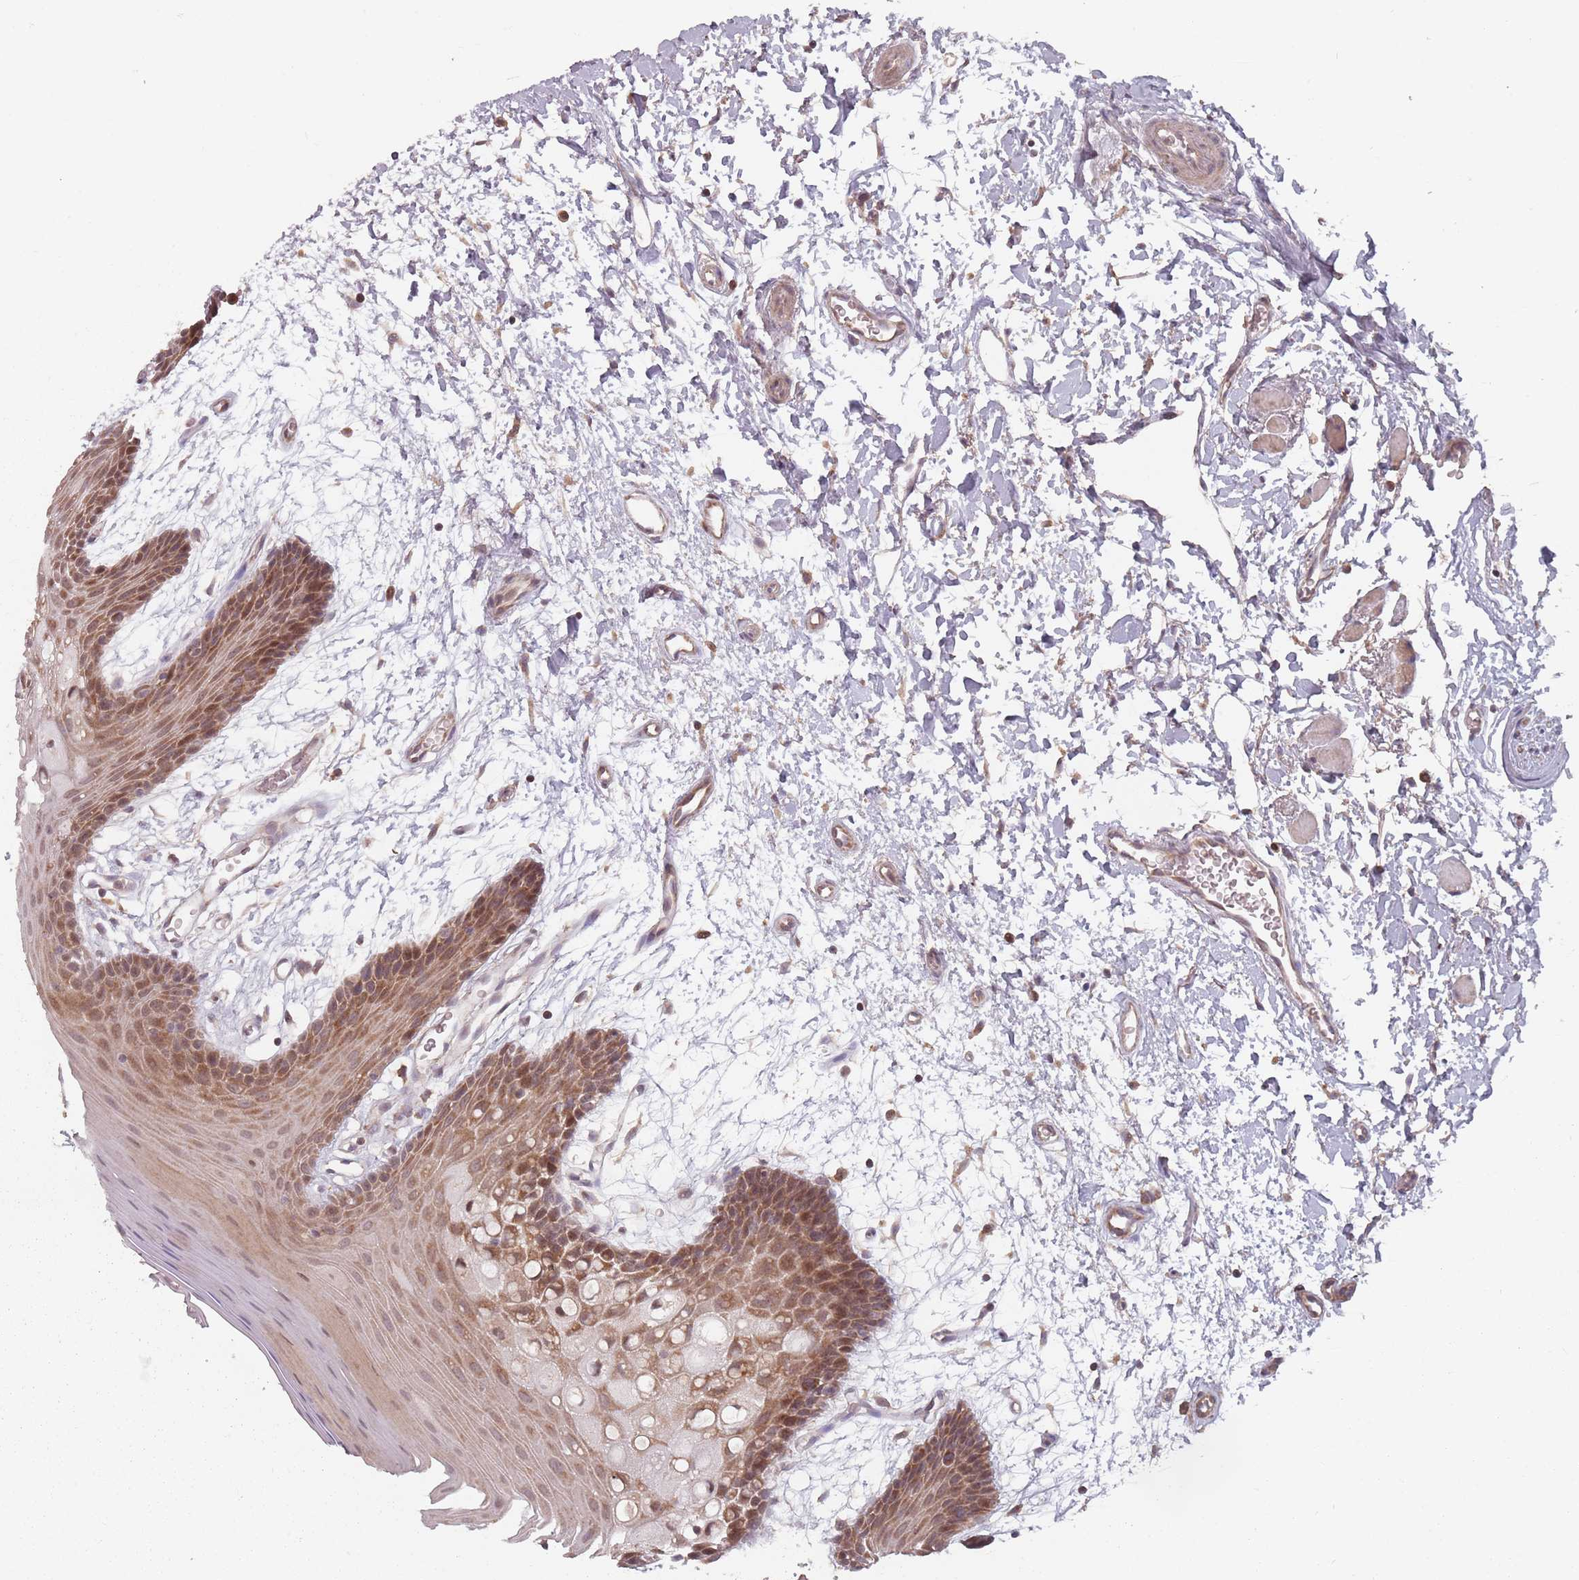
{"staining": {"intensity": "moderate", "quantity": ">75%", "location": "cytoplasmic/membranous,nuclear"}, "tissue": "oral mucosa", "cell_type": "Squamous epithelial cells", "image_type": "normal", "snomed": [{"axis": "morphology", "description": "Normal tissue, NOS"}, {"axis": "topography", "description": "Skeletal muscle"}, {"axis": "topography", "description": "Oral tissue"}, {"axis": "topography", "description": "Salivary gland"}, {"axis": "topography", "description": "Peripheral nerve tissue"}], "caption": "High-power microscopy captured an IHC image of unremarkable oral mucosa, revealing moderate cytoplasmic/membranous,nuclear expression in about >75% of squamous epithelial cells. (Brightfield microscopy of DAB IHC at high magnification).", "gene": "VPS52", "patient": {"sex": "male", "age": 54}}